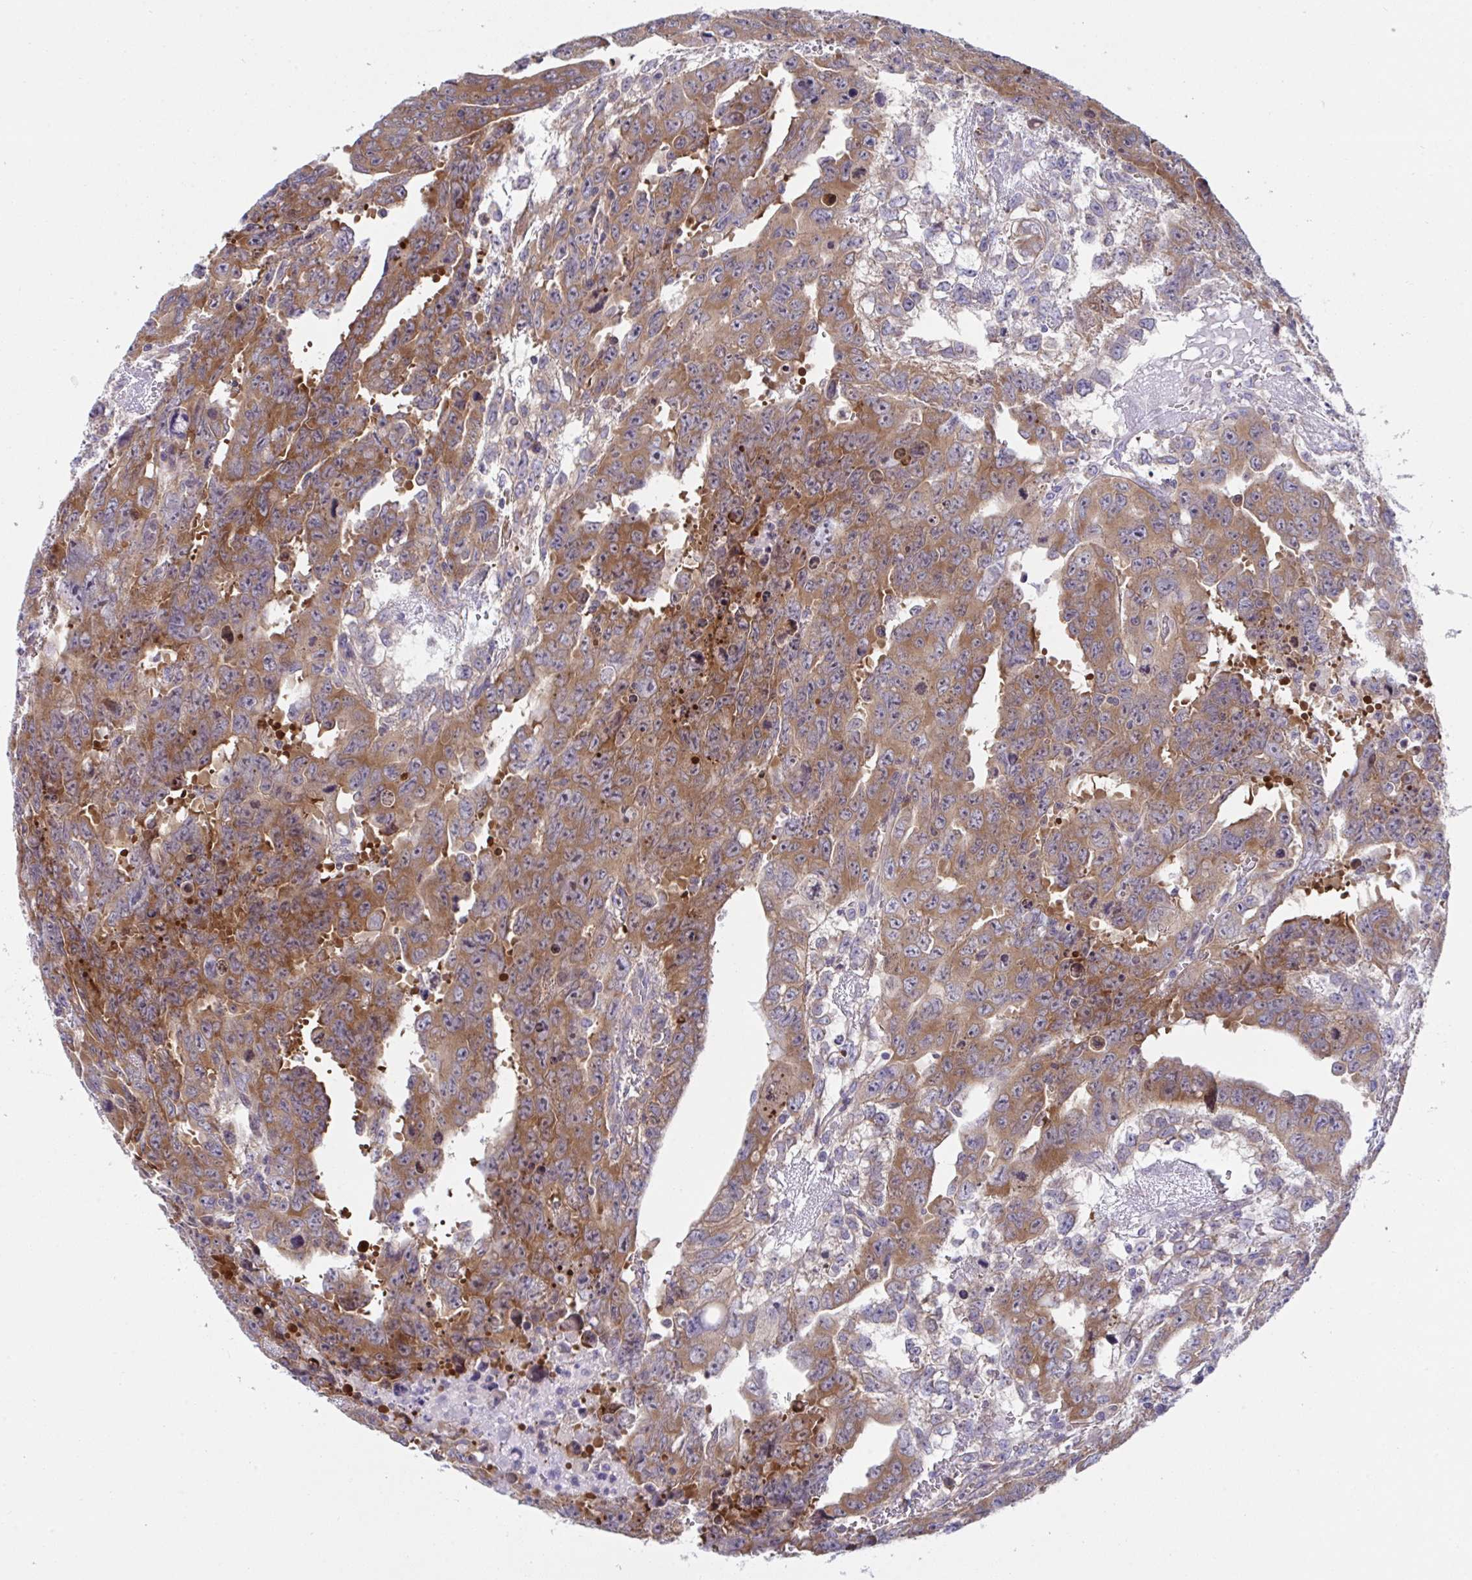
{"staining": {"intensity": "moderate", "quantity": ">75%", "location": "cytoplasmic/membranous"}, "tissue": "testis cancer", "cell_type": "Tumor cells", "image_type": "cancer", "snomed": [{"axis": "morphology", "description": "Carcinoma, Embryonal, NOS"}, {"axis": "topography", "description": "Testis"}], "caption": "Testis embryonal carcinoma was stained to show a protein in brown. There is medium levels of moderate cytoplasmic/membranous expression in approximately >75% of tumor cells.", "gene": "FAU", "patient": {"sex": "male", "age": 24}}